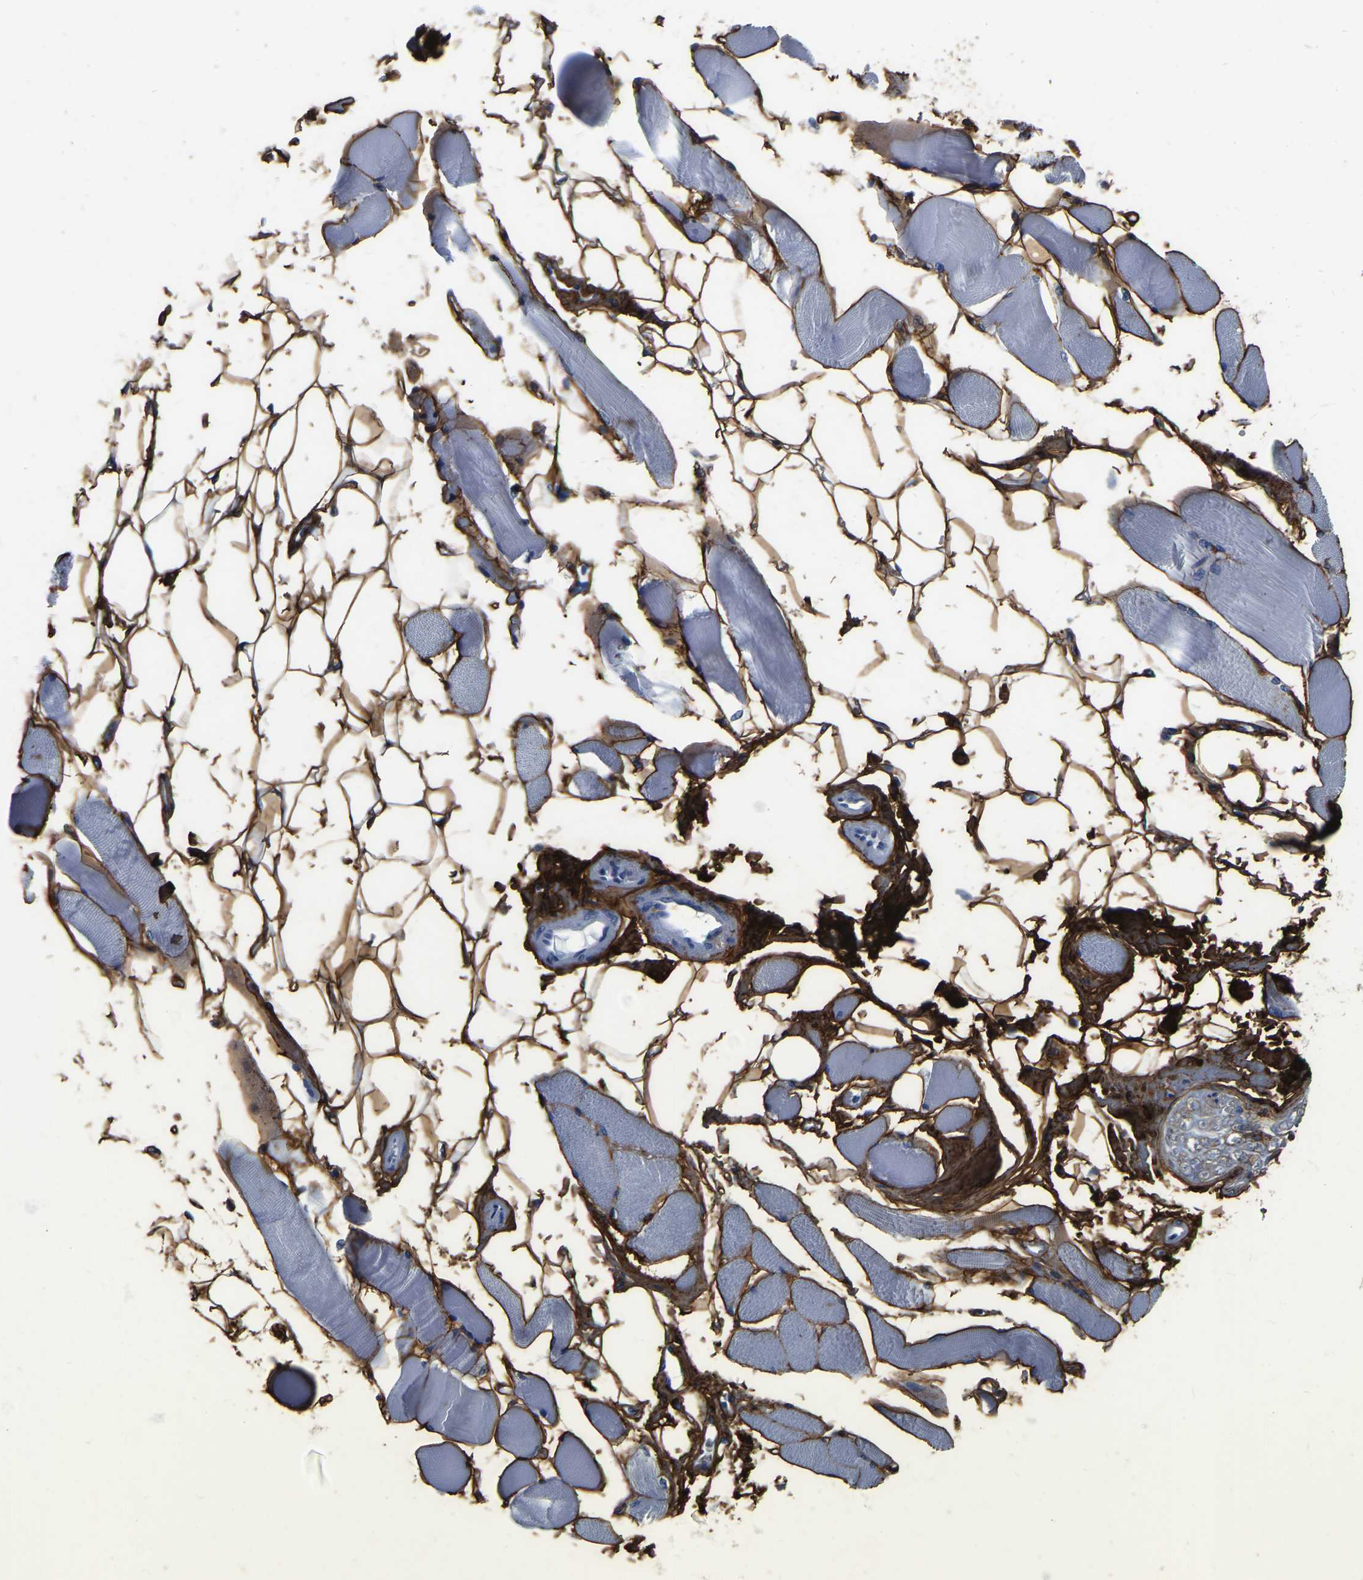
{"staining": {"intensity": "negative", "quantity": "none", "location": "none"}, "tissue": "skeletal muscle", "cell_type": "Myocytes", "image_type": "normal", "snomed": [{"axis": "morphology", "description": "Normal tissue, NOS"}, {"axis": "topography", "description": "Skeletal muscle"}, {"axis": "topography", "description": "Peripheral nerve tissue"}], "caption": "IHC of normal skeletal muscle reveals no staining in myocytes.", "gene": "COL6A1", "patient": {"sex": "female", "age": 84}}